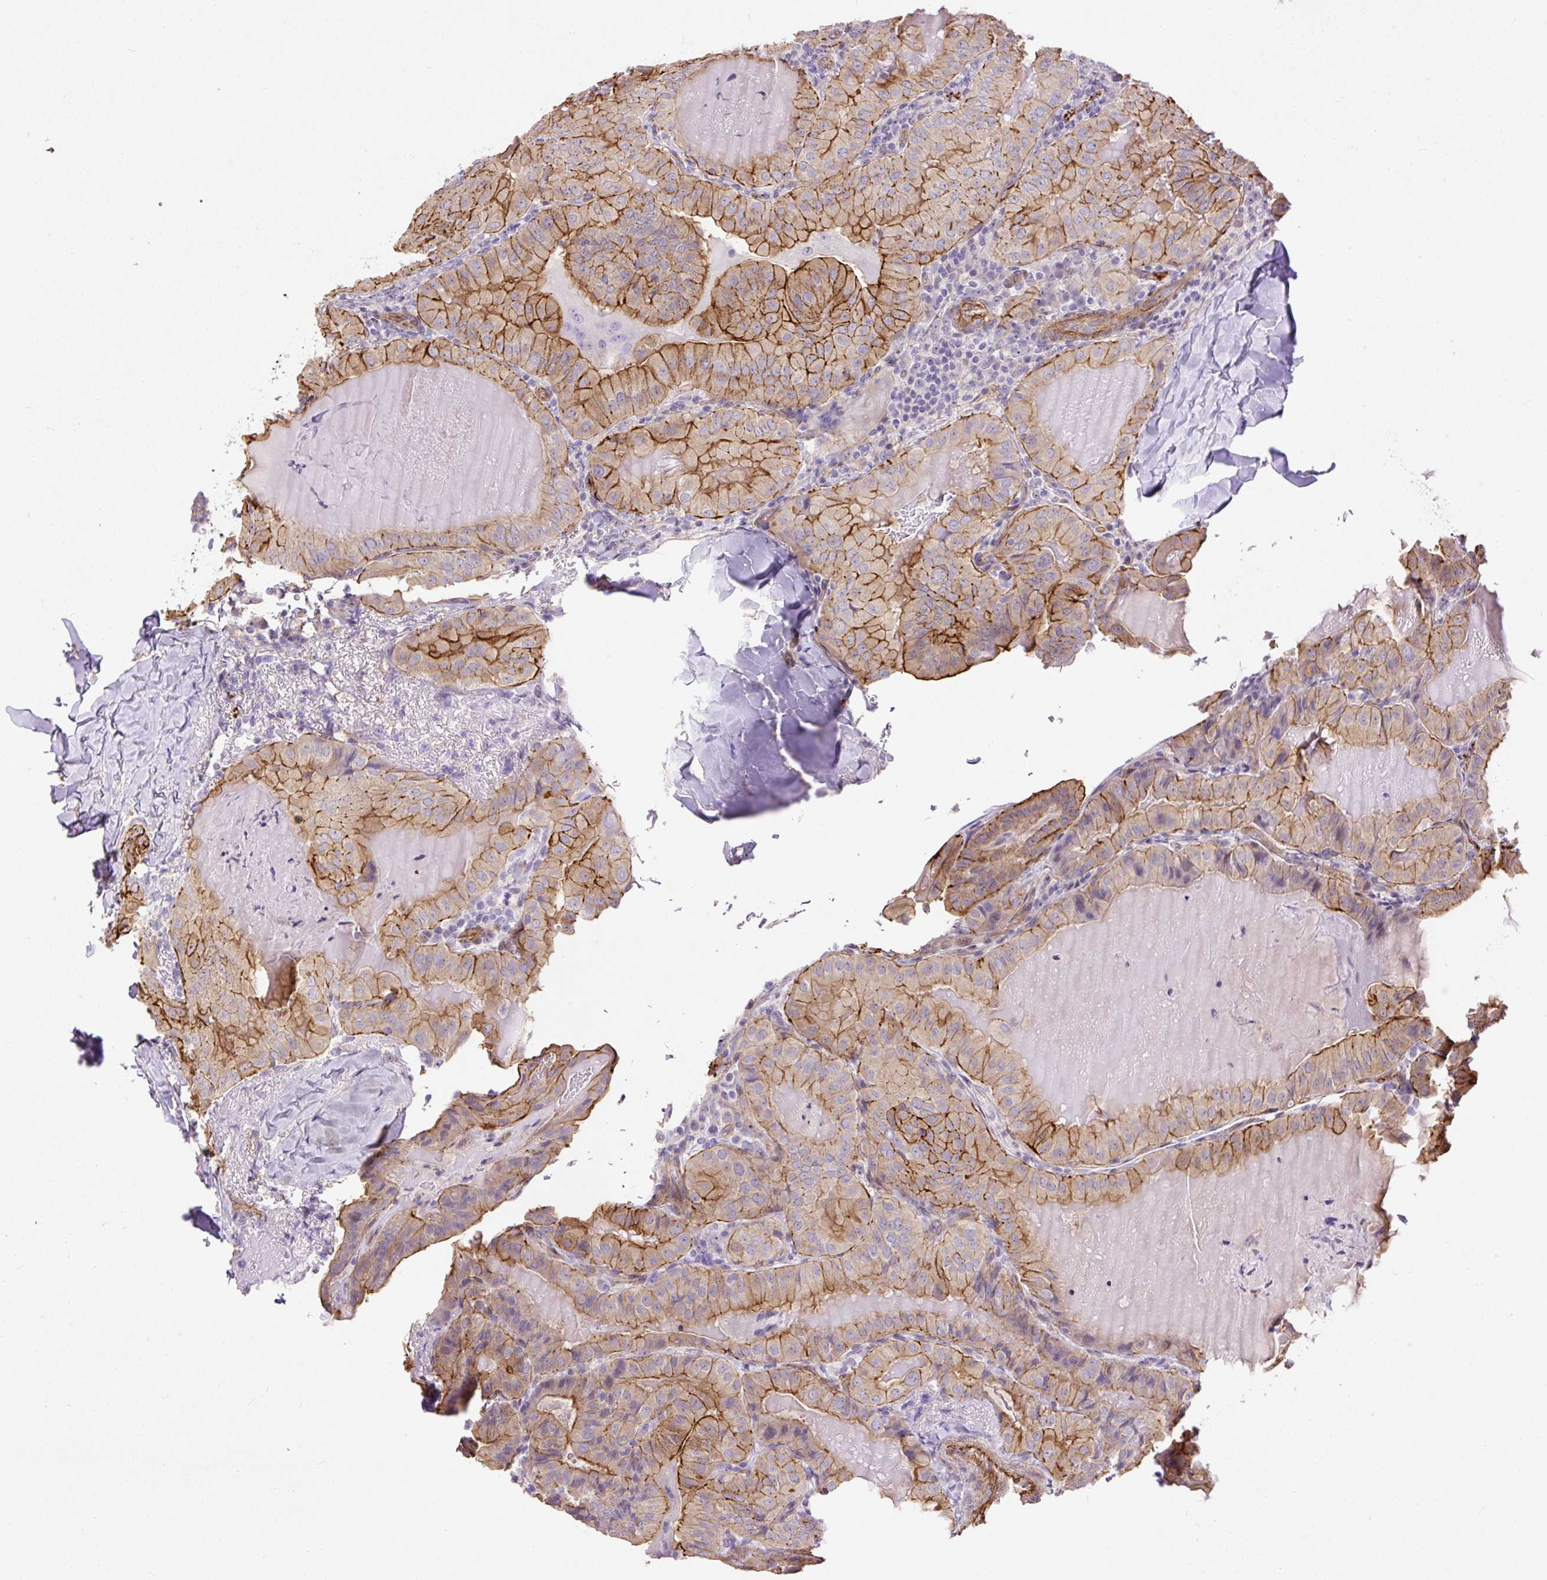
{"staining": {"intensity": "strong", "quantity": "25%-75%", "location": "cytoplasmic/membranous"}, "tissue": "thyroid cancer", "cell_type": "Tumor cells", "image_type": "cancer", "snomed": [{"axis": "morphology", "description": "Papillary adenocarcinoma, NOS"}, {"axis": "topography", "description": "Thyroid gland"}], "caption": "This image exhibits immunohistochemistry staining of human thyroid papillary adenocarcinoma, with high strong cytoplasmic/membranous staining in about 25%-75% of tumor cells.", "gene": "MAGEB16", "patient": {"sex": "female", "age": 68}}